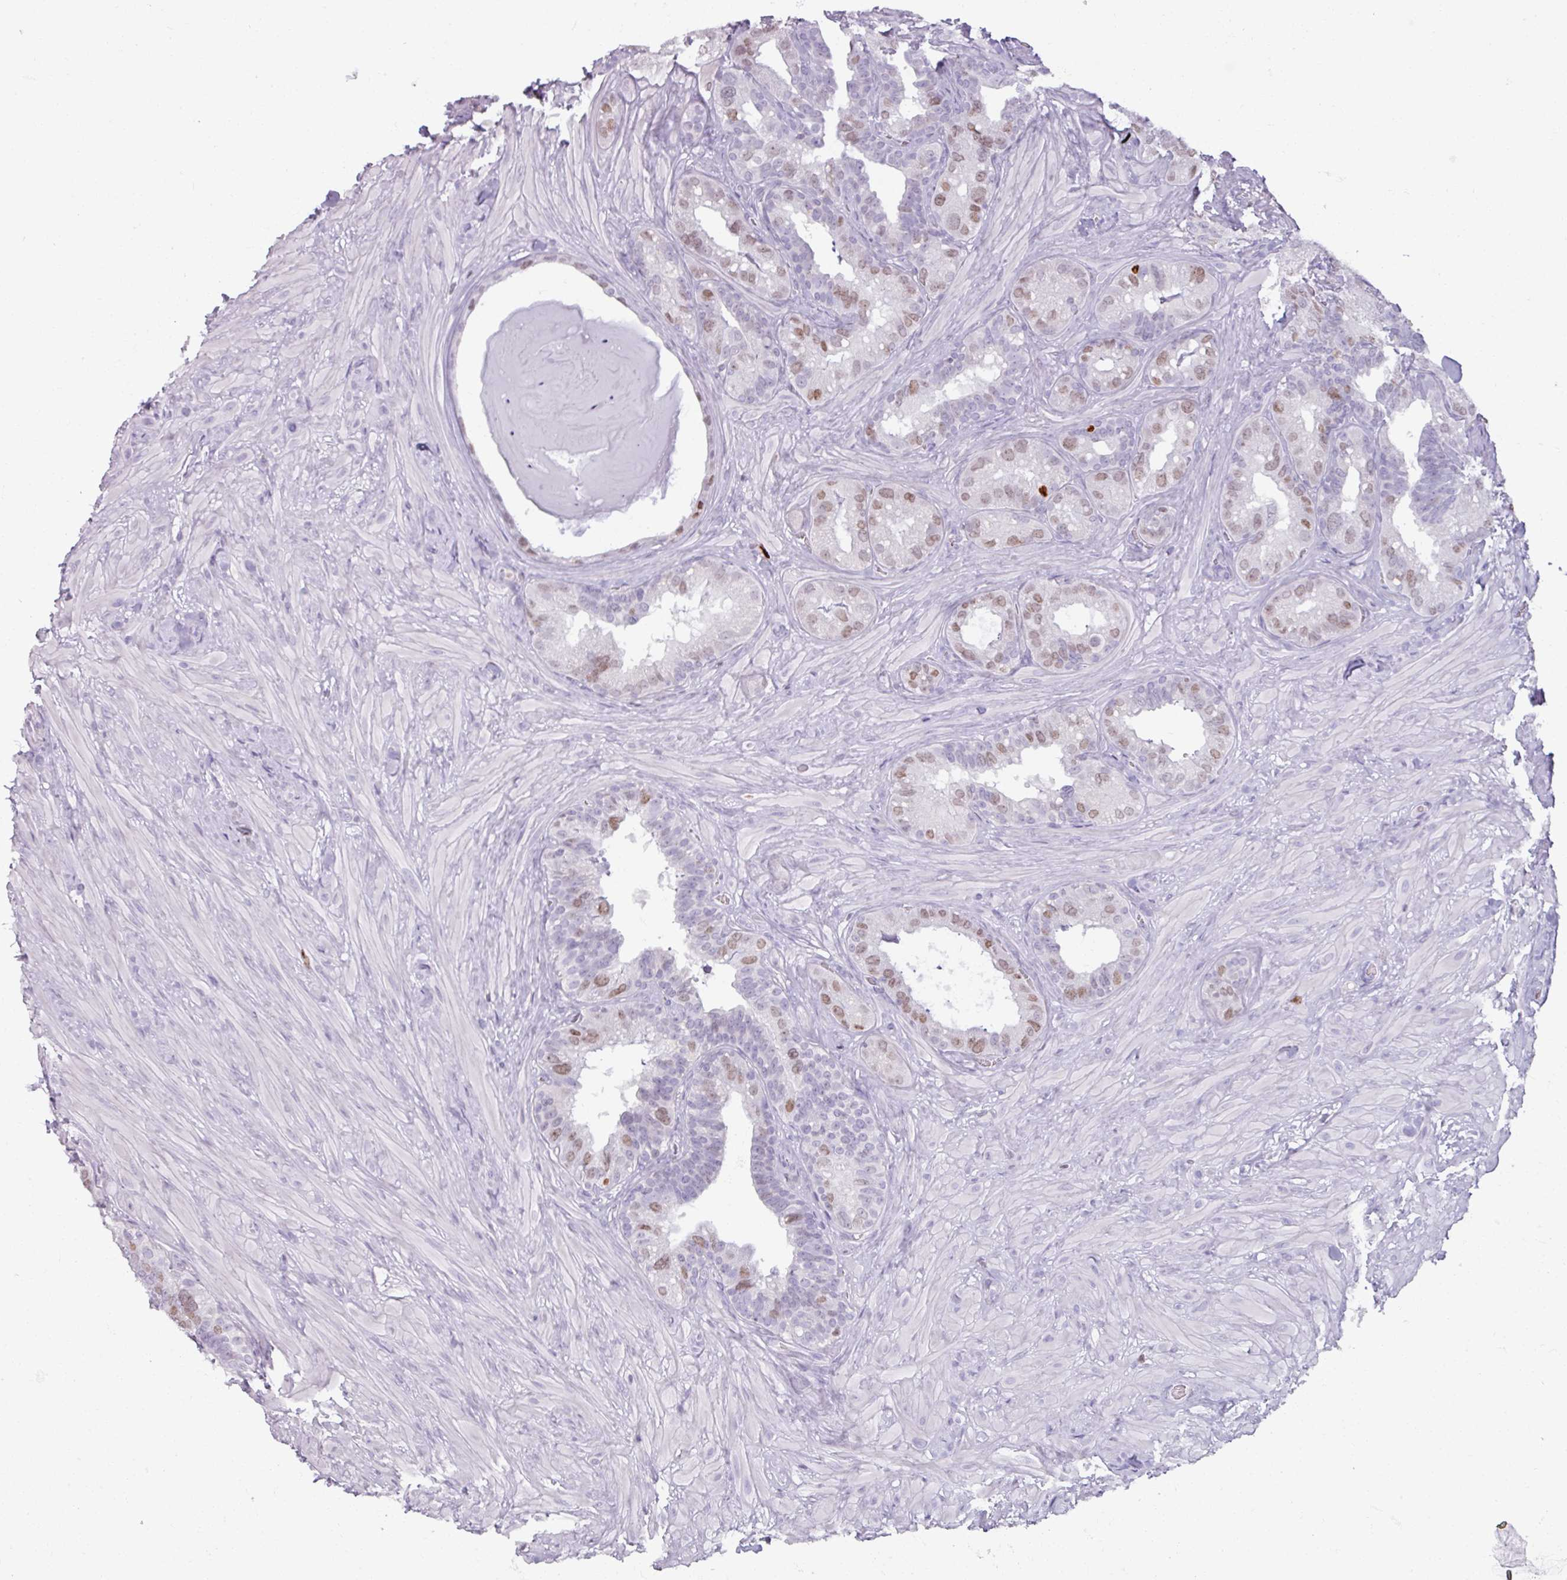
{"staining": {"intensity": "moderate", "quantity": "<25%", "location": "nuclear"}, "tissue": "seminal vesicle", "cell_type": "Glandular cells", "image_type": "normal", "snomed": [{"axis": "morphology", "description": "Normal tissue, NOS"}, {"axis": "topography", "description": "Seminal veicle"}], "caption": "Immunohistochemistry (IHC) (DAB) staining of normal seminal vesicle demonstrates moderate nuclear protein staining in approximately <25% of glandular cells.", "gene": "ATAD2", "patient": {"sex": "male", "age": 60}}